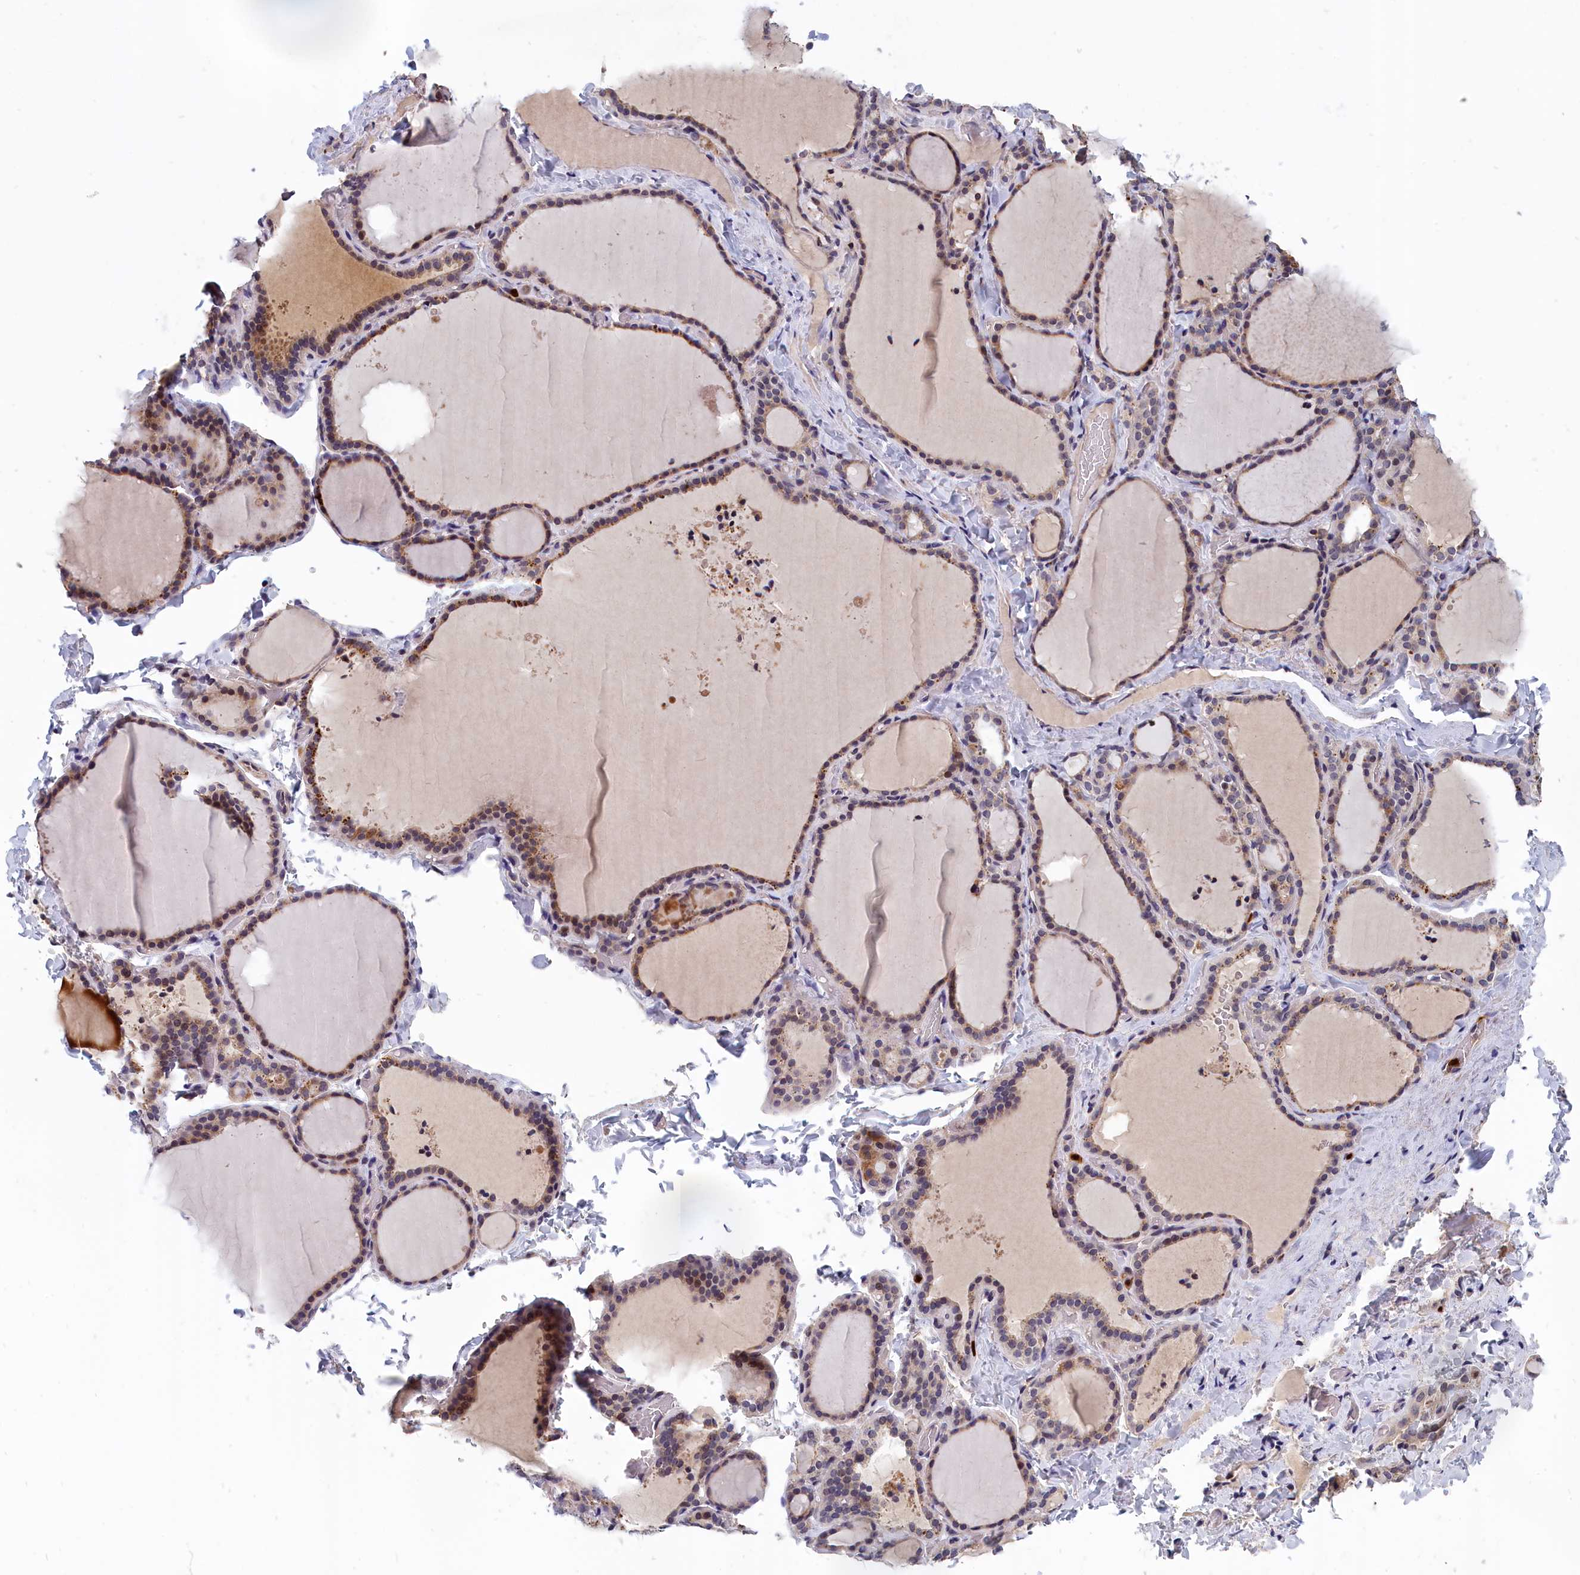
{"staining": {"intensity": "moderate", "quantity": ">75%", "location": "cytoplasmic/membranous"}, "tissue": "thyroid gland", "cell_type": "Glandular cells", "image_type": "normal", "snomed": [{"axis": "morphology", "description": "Normal tissue, NOS"}, {"axis": "topography", "description": "Thyroid gland"}], "caption": "Moderate cytoplasmic/membranous protein expression is present in approximately >75% of glandular cells in thyroid gland.", "gene": "EPB41L4B", "patient": {"sex": "female", "age": 22}}